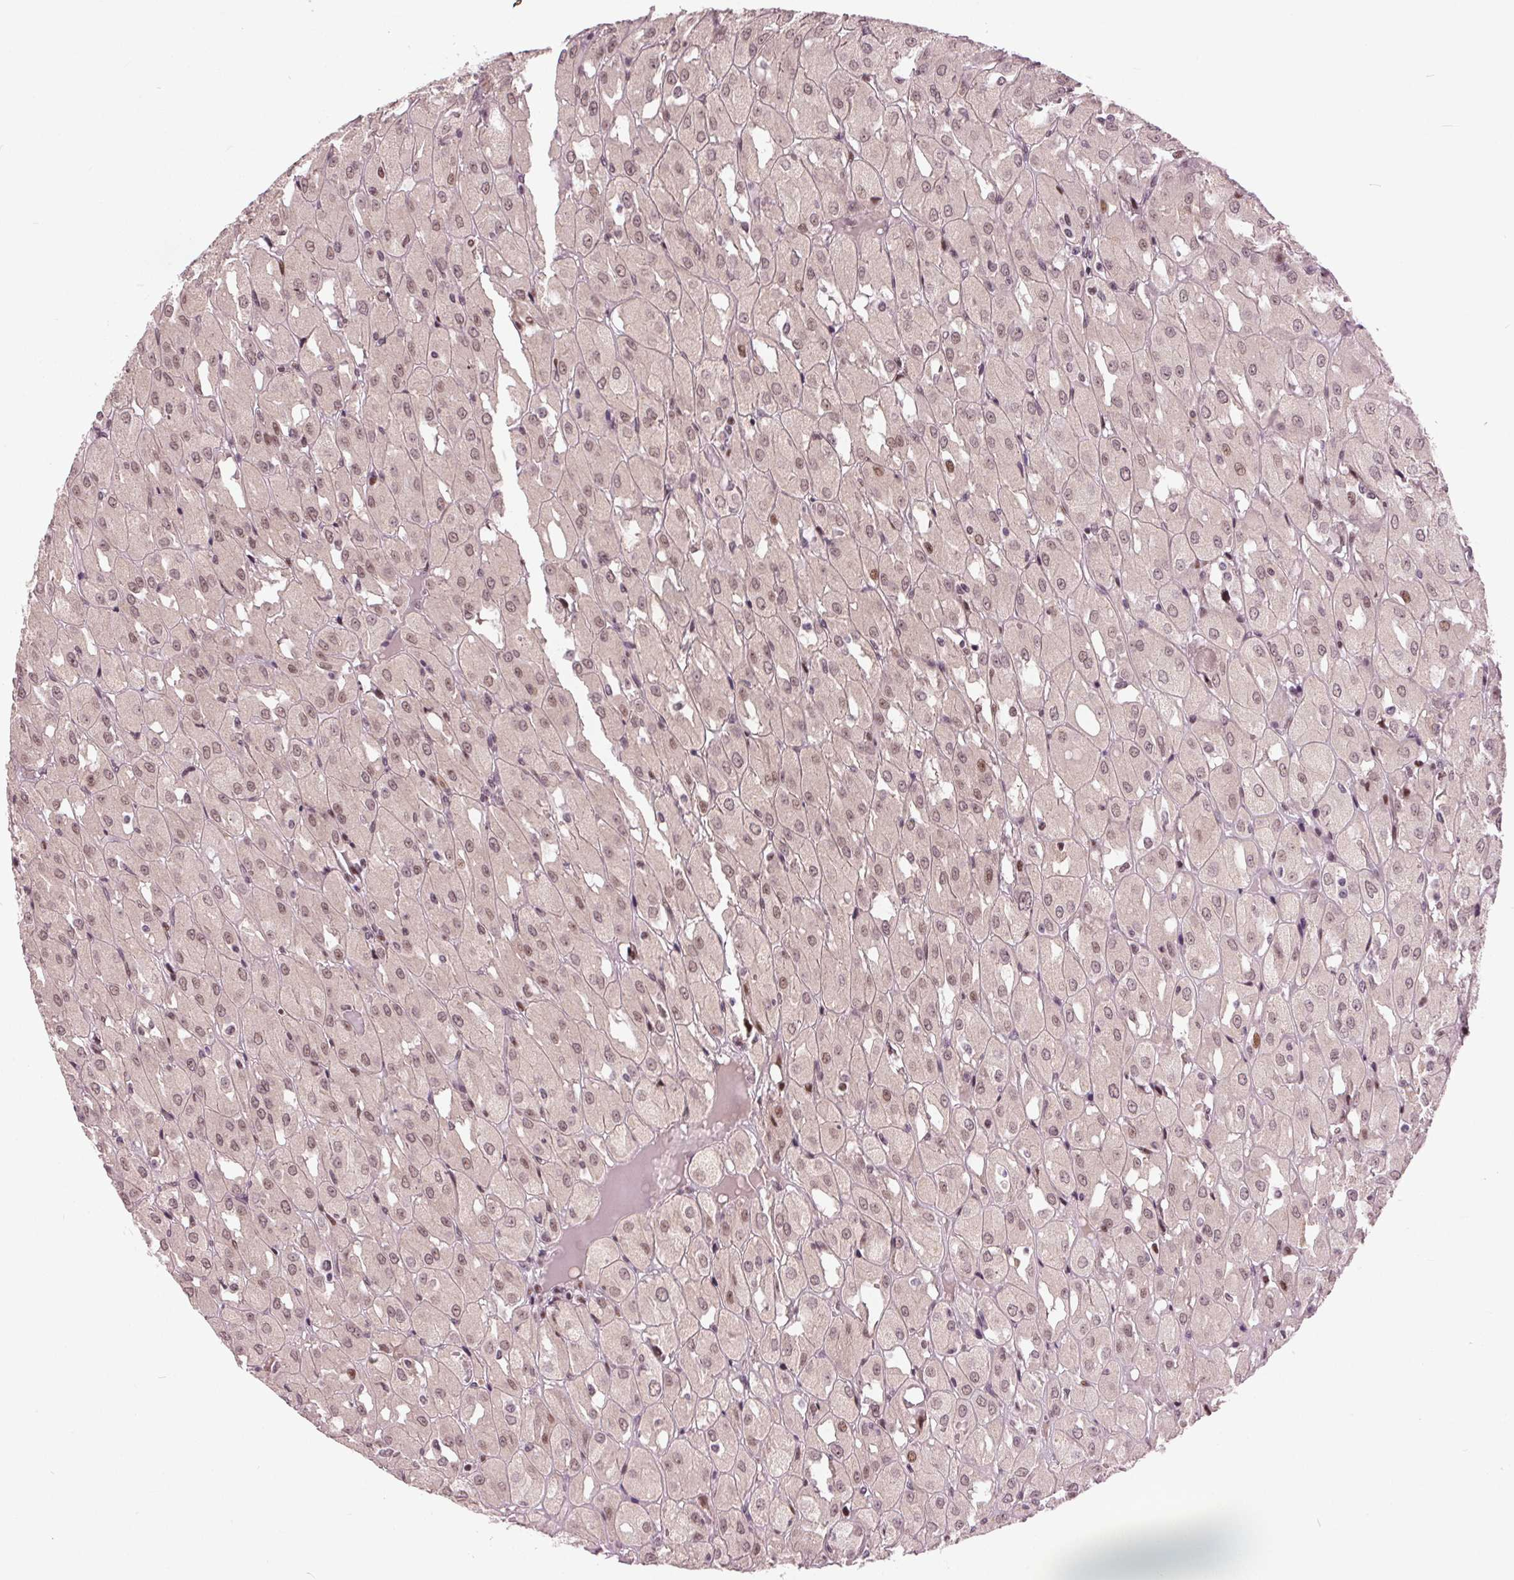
{"staining": {"intensity": "weak", "quantity": ">75%", "location": "nuclear"}, "tissue": "renal cancer", "cell_type": "Tumor cells", "image_type": "cancer", "snomed": [{"axis": "morphology", "description": "Adenocarcinoma, NOS"}, {"axis": "topography", "description": "Kidney"}], "caption": "Renal cancer (adenocarcinoma) stained with a brown dye reveals weak nuclear positive positivity in approximately >75% of tumor cells.", "gene": "TTC34", "patient": {"sex": "male", "age": 72}}